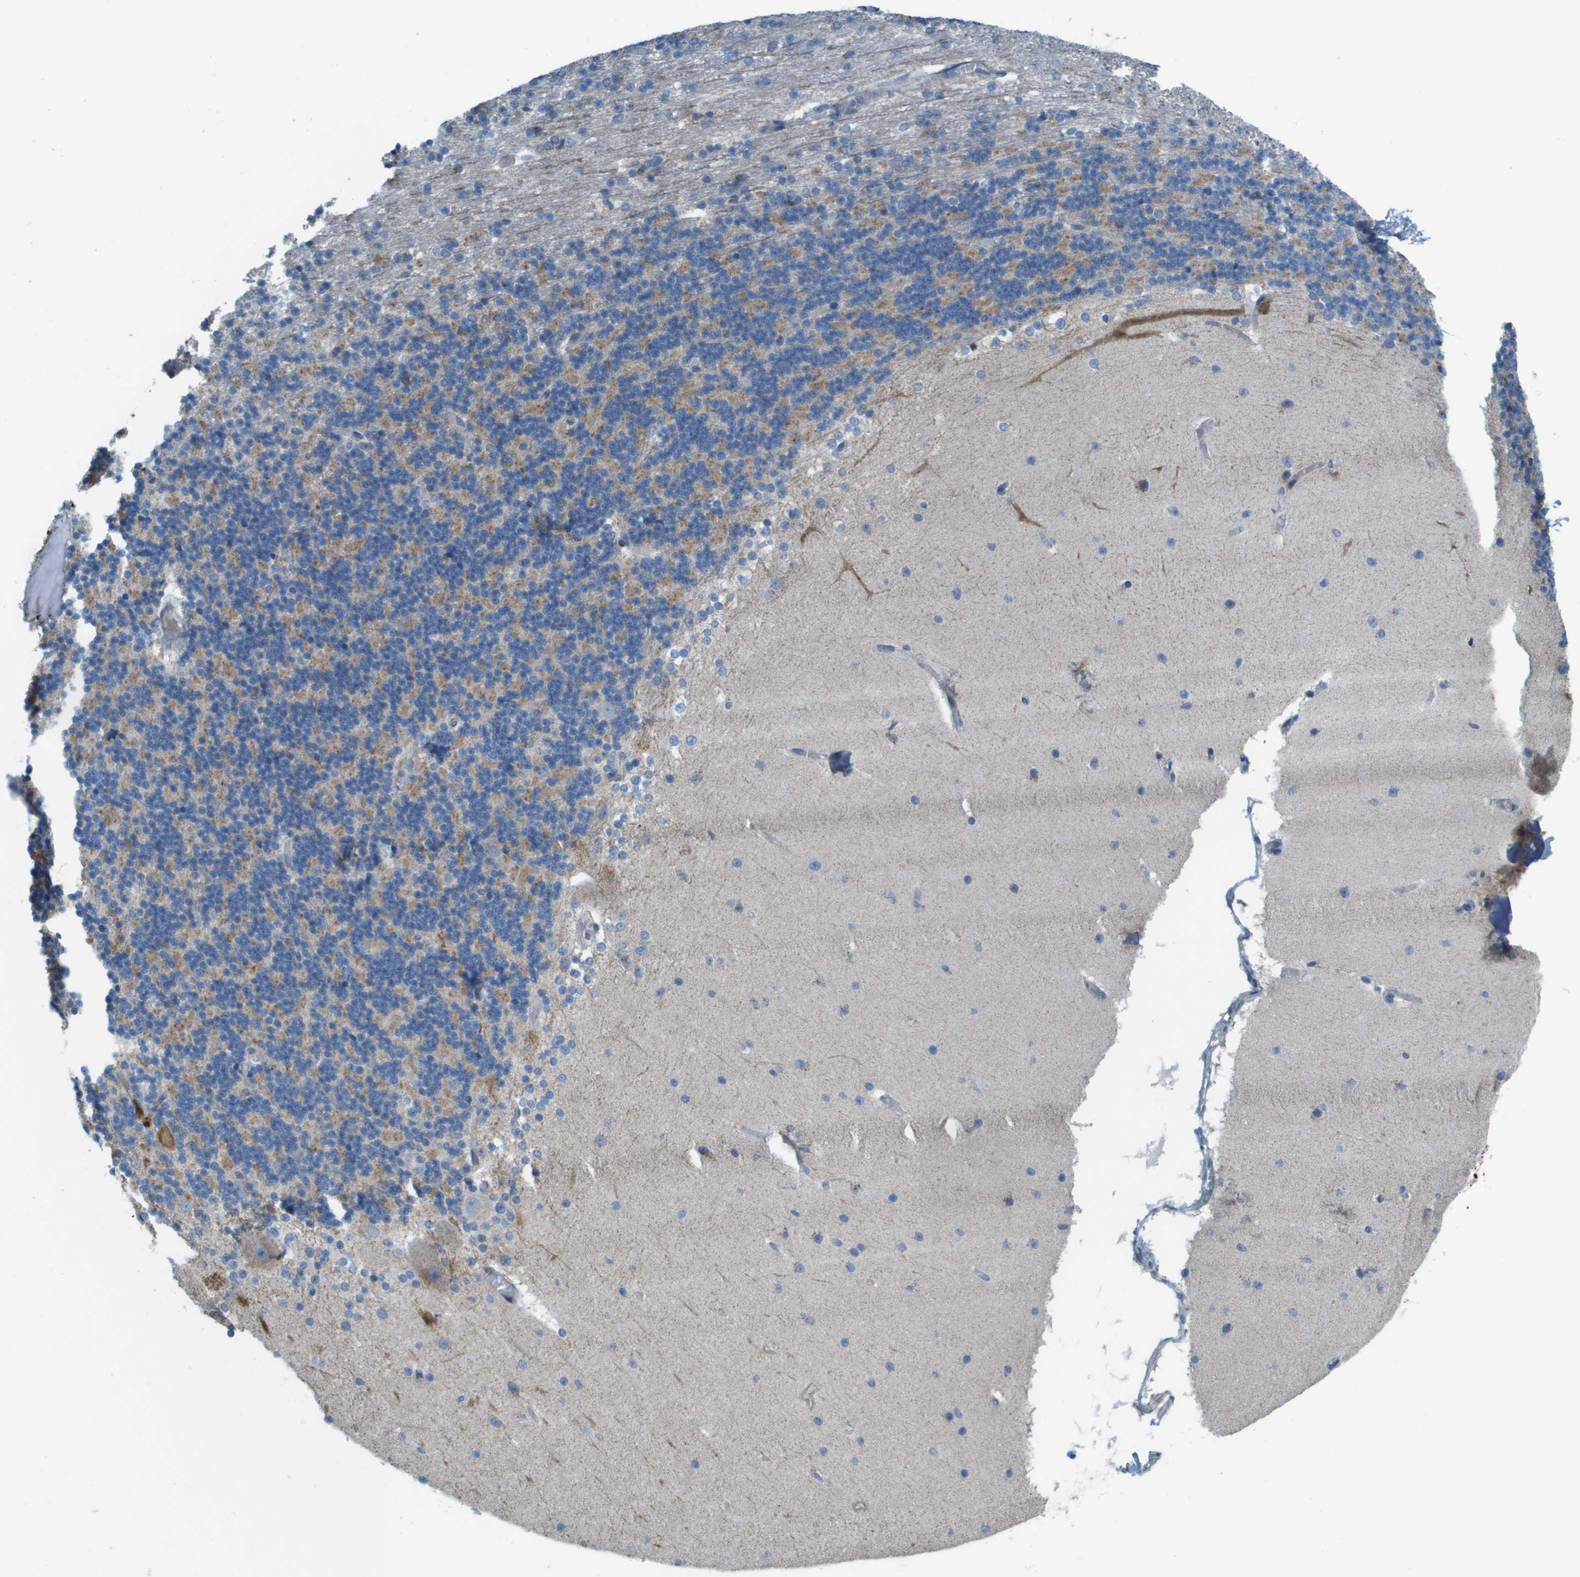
{"staining": {"intensity": "moderate", "quantity": "25%-75%", "location": "cytoplasmic/membranous"}, "tissue": "cerebellum", "cell_type": "Cells in granular layer", "image_type": "normal", "snomed": [{"axis": "morphology", "description": "Normal tissue, NOS"}, {"axis": "topography", "description": "Cerebellum"}], "caption": "This photomicrograph exhibits normal cerebellum stained with immunohistochemistry (IHC) to label a protein in brown. The cytoplasmic/membranous of cells in granular layer show moderate positivity for the protein. Nuclei are counter-stained blue.", "gene": "GALNT6", "patient": {"sex": "female", "age": 19}}